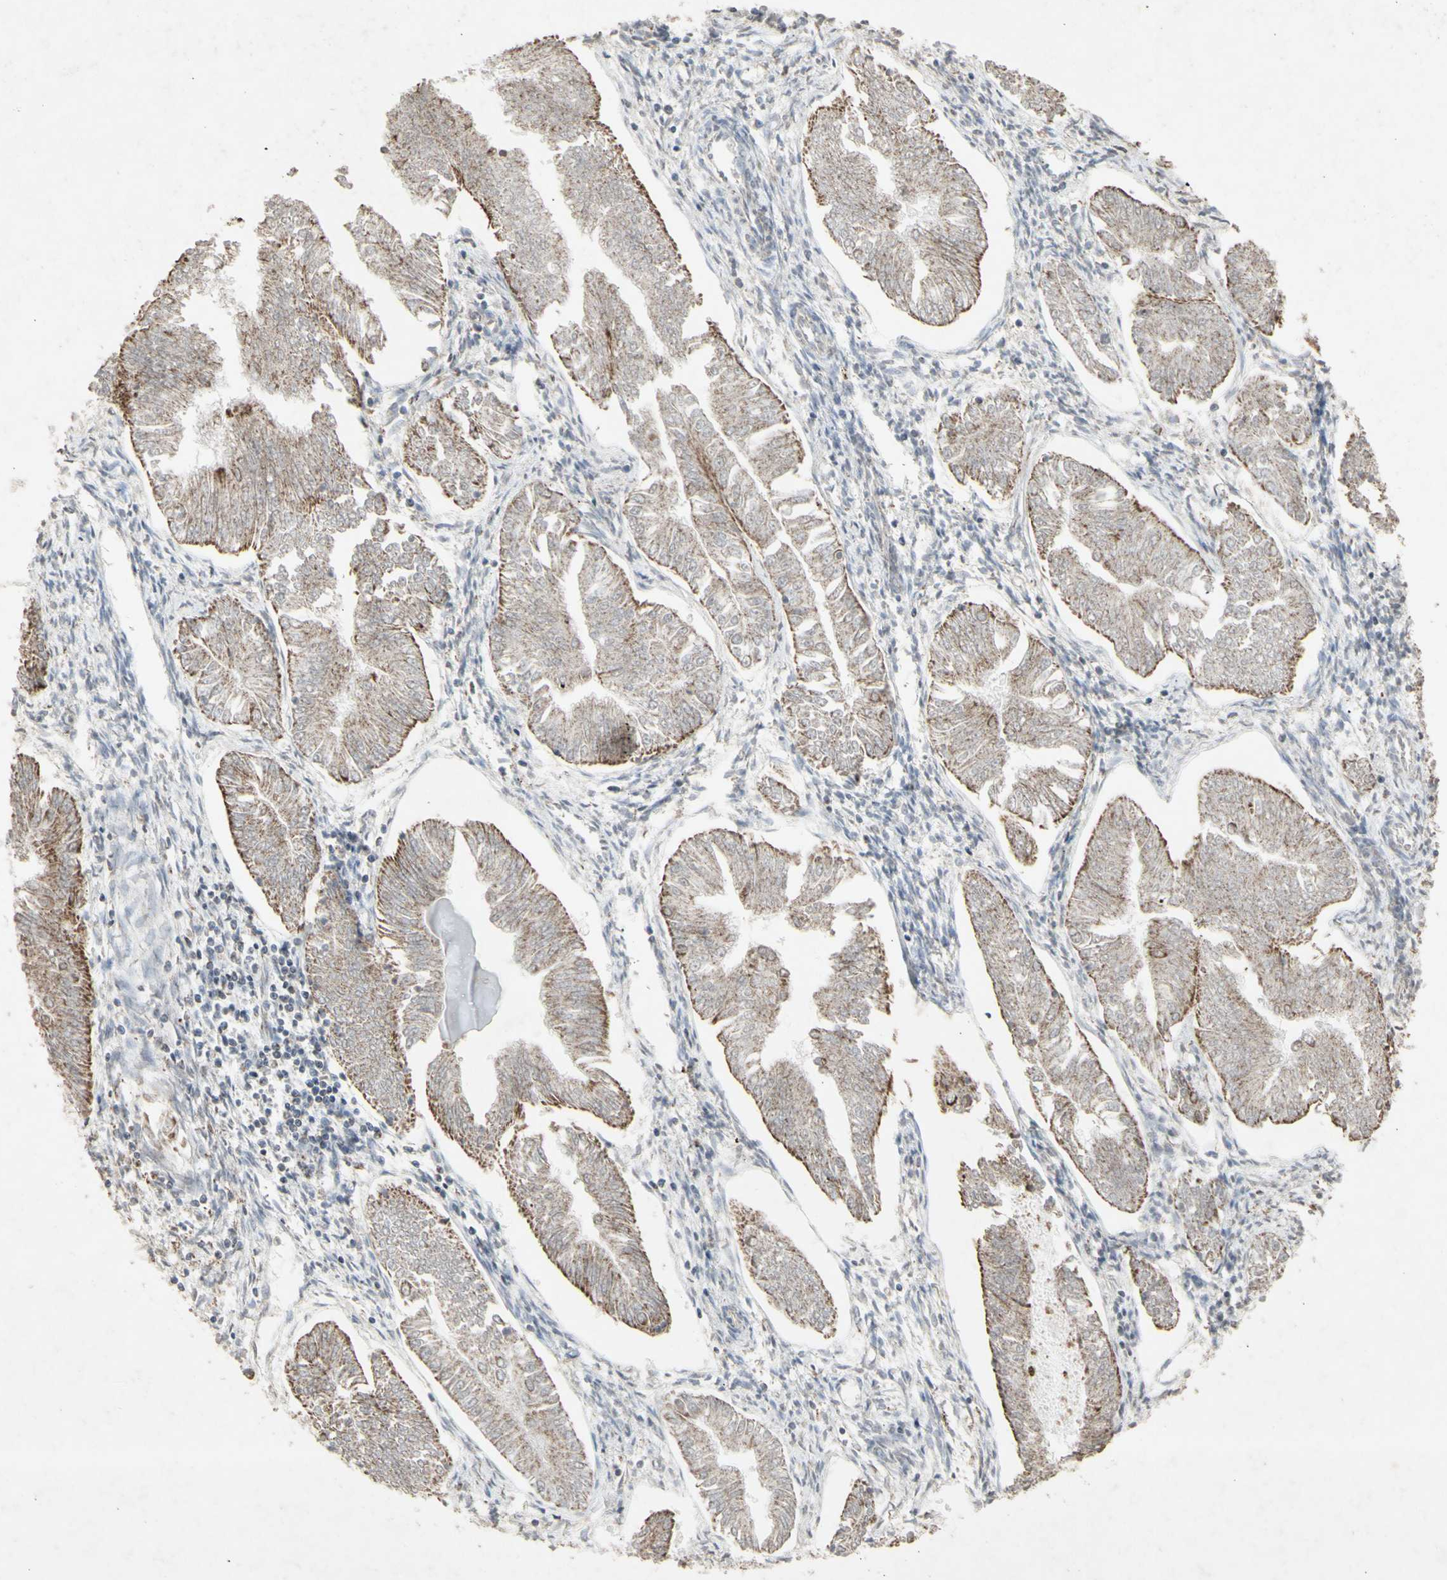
{"staining": {"intensity": "moderate", "quantity": ">75%", "location": "cytoplasmic/membranous,nuclear"}, "tissue": "endometrial cancer", "cell_type": "Tumor cells", "image_type": "cancer", "snomed": [{"axis": "morphology", "description": "Adenocarcinoma, NOS"}, {"axis": "topography", "description": "Endometrium"}], "caption": "Moderate cytoplasmic/membranous and nuclear staining is seen in approximately >75% of tumor cells in endometrial cancer (adenocarcinoma).", "gene": "CENPB", "patient": {"sex": "female", "age": 53}}